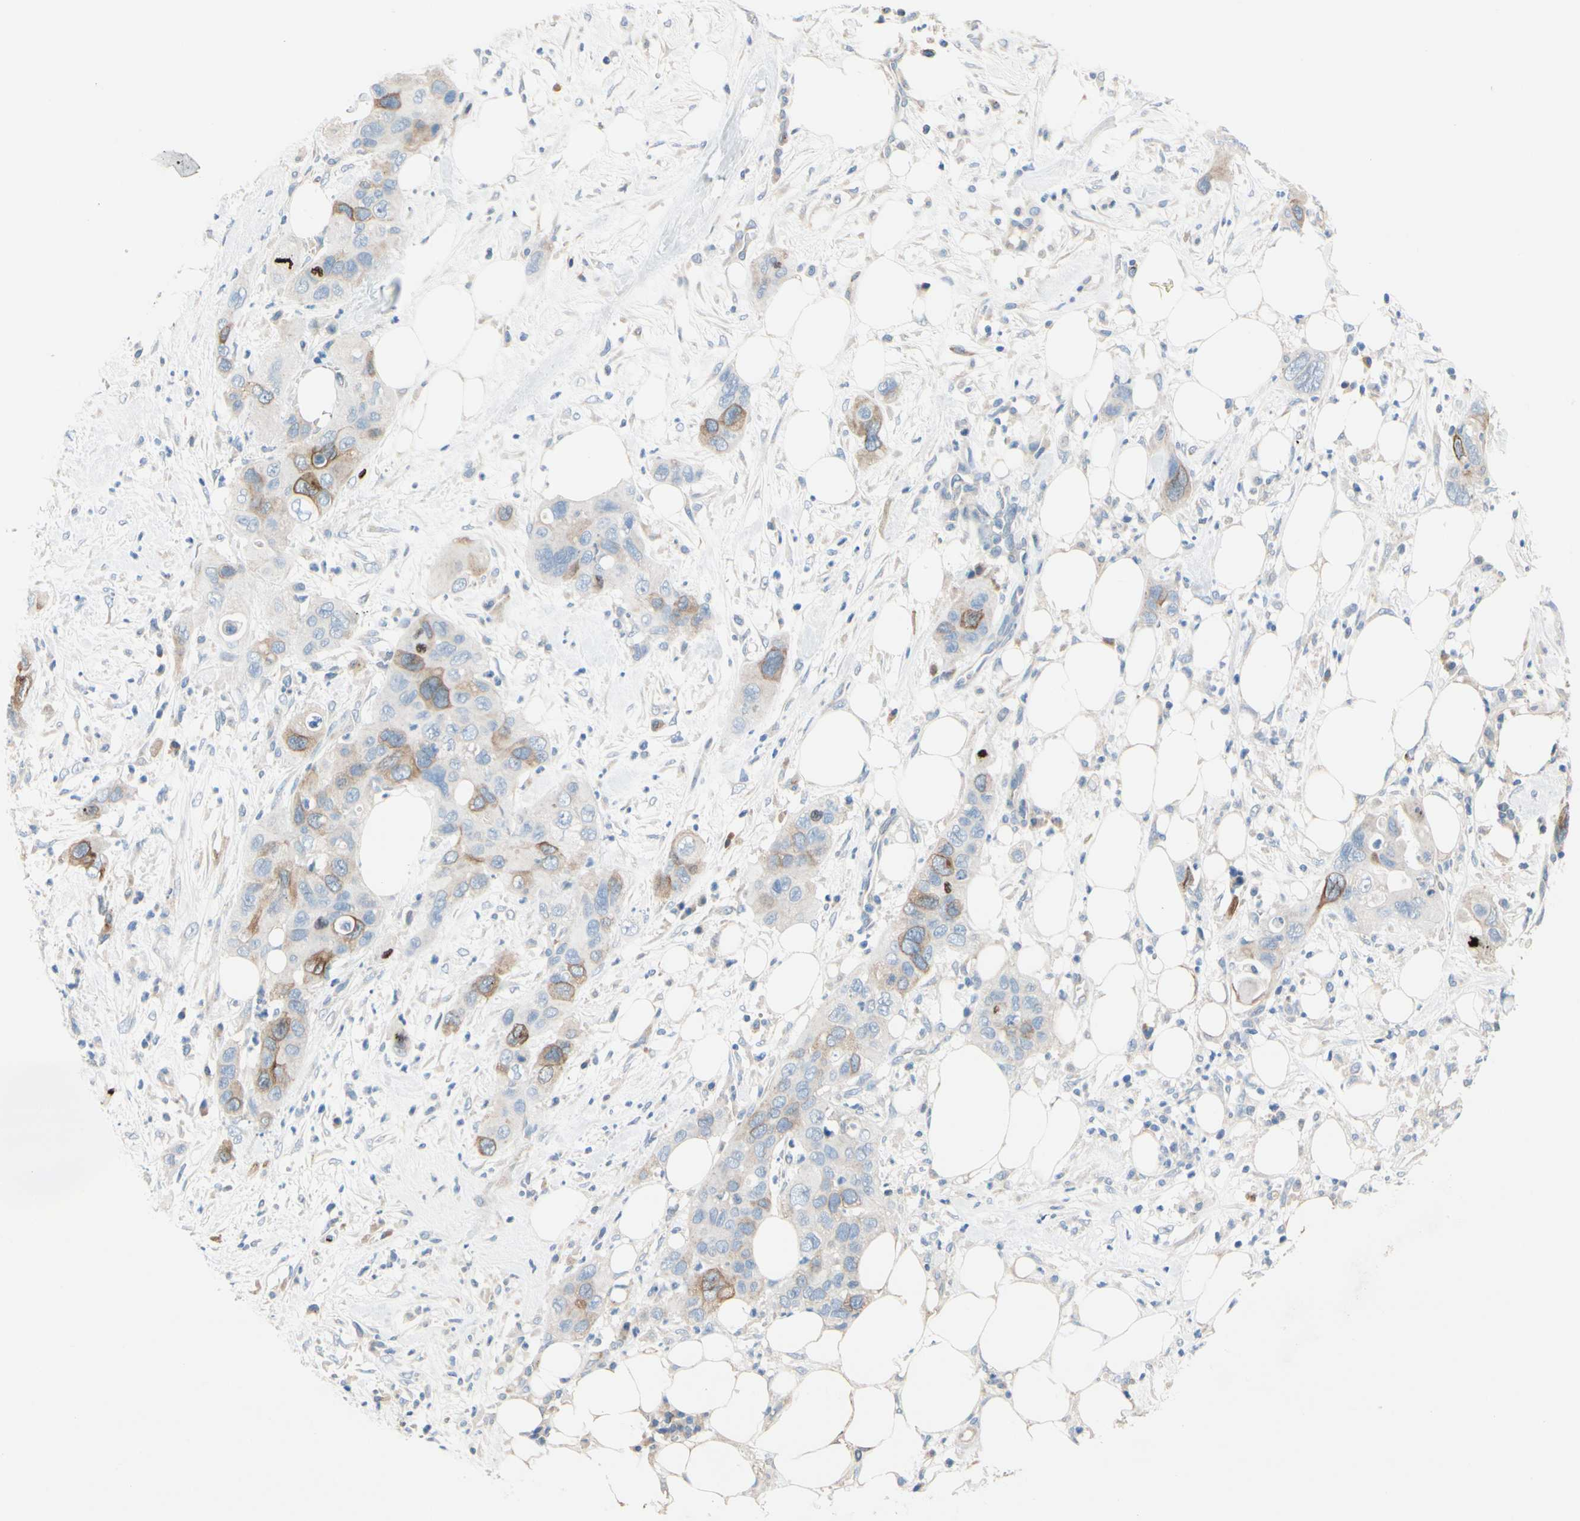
{"staining": {"intensity": "moderate", "quantity": "<25%", "location": "cytoplasmic/membranous"}, "tissue": "pancreatic cancer", "cell_type": "Tumor cells", "image_type": "cancer", "snomed": [{"axis": "morphology", "description": "Adenocarcinoma, NOS"}, {"axis": "topography", "description": "Pancreas"}], "caption": "A brown stain labels moderate cytoplasmic/membranous positivity of a protein in pancreatic adenocarcinoma tumor cells.", "gene": "CKAP2", "patient": {"sex": "female", "age": 71}}